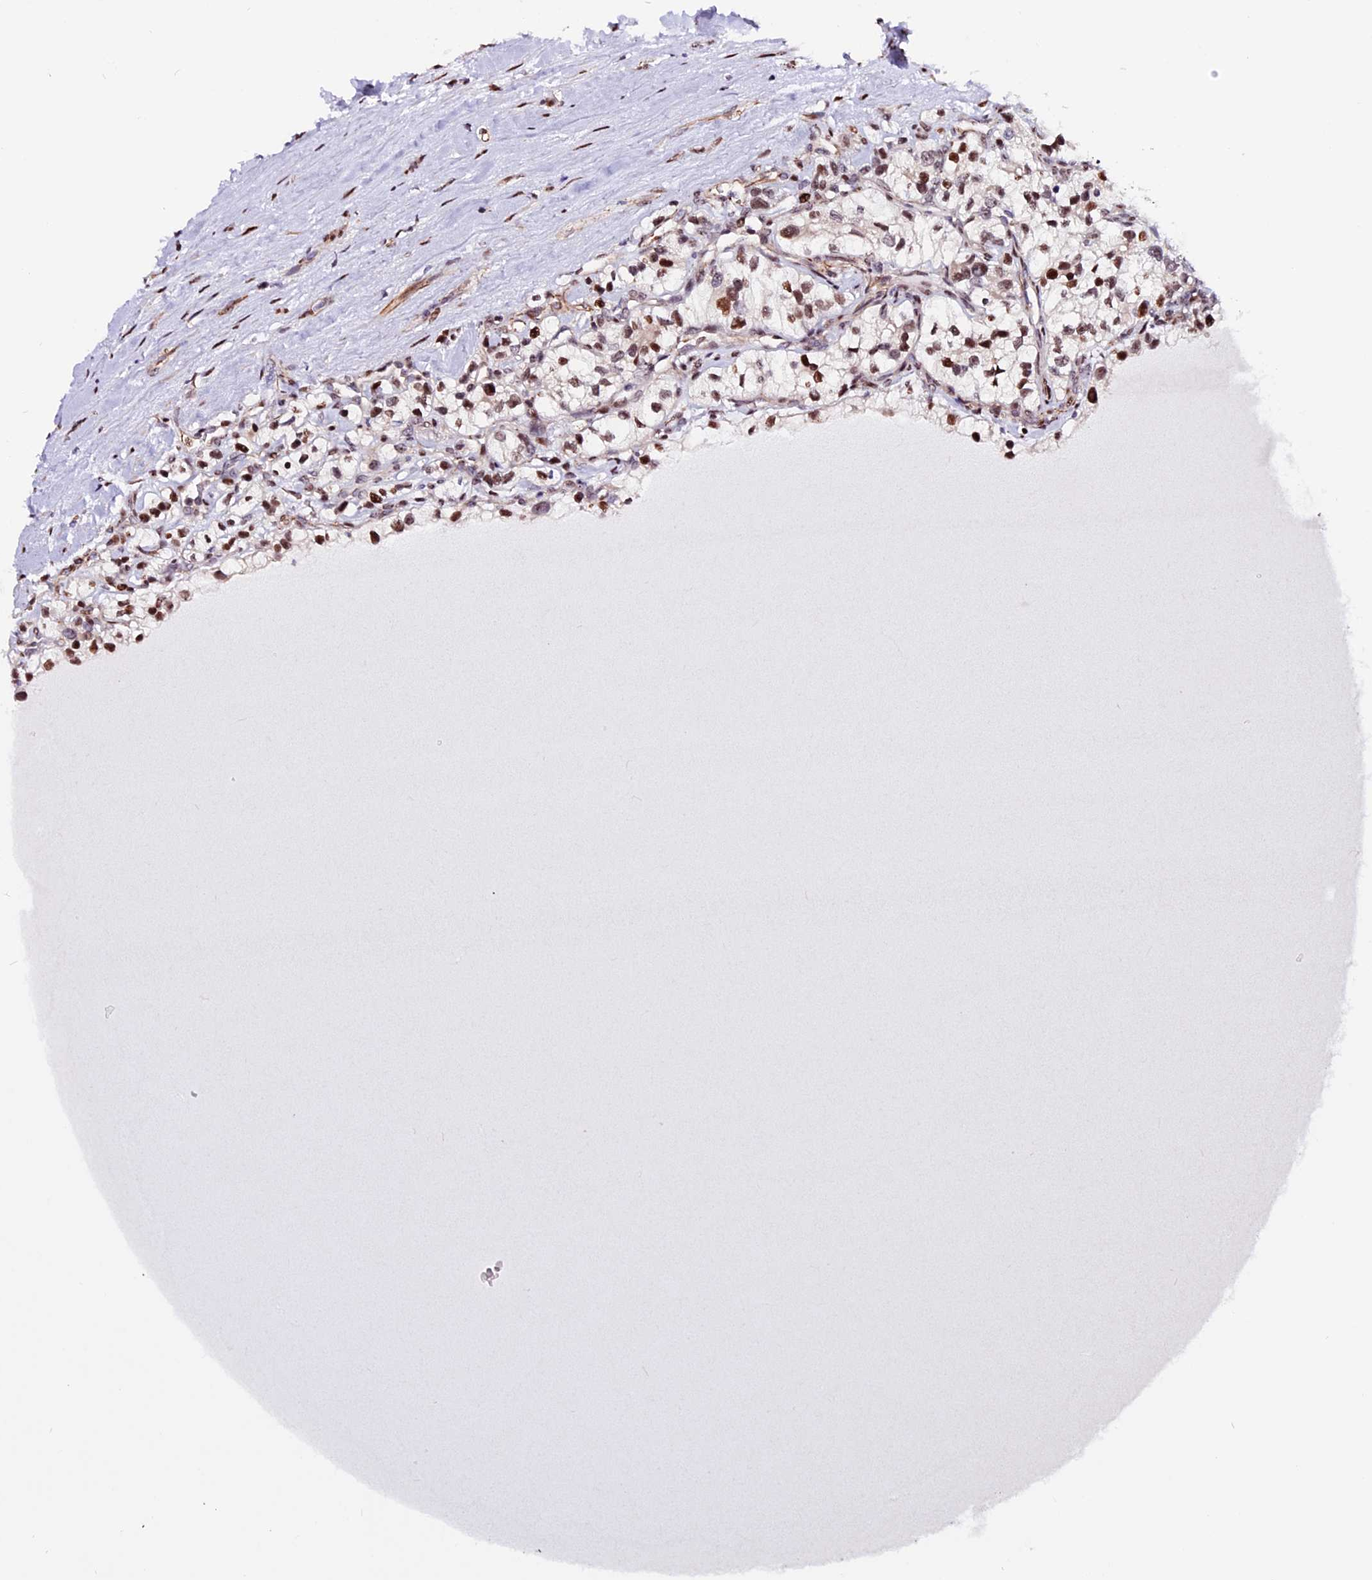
{"staining": {"intensity": "moderate", "quantity": ">75%", "location": "nuclear"}, "tissue": "renal cancer", "cell_type": "Tumor cells", "image_type": "cancer", "snomed": [{"axis": "morphology", "description": "Adenocarcinoma, NOS"}, {"axis": "topography", "description": "Kidney"}], "caption": "Immunohistochemistry (IHC) of human adenocarcinoma (renal) displays medium levels of moderate nuclear positivity in approximately >75% of tumor cells.", "gene": "RINL", "patient": {"sex": "female", "age": 57}}